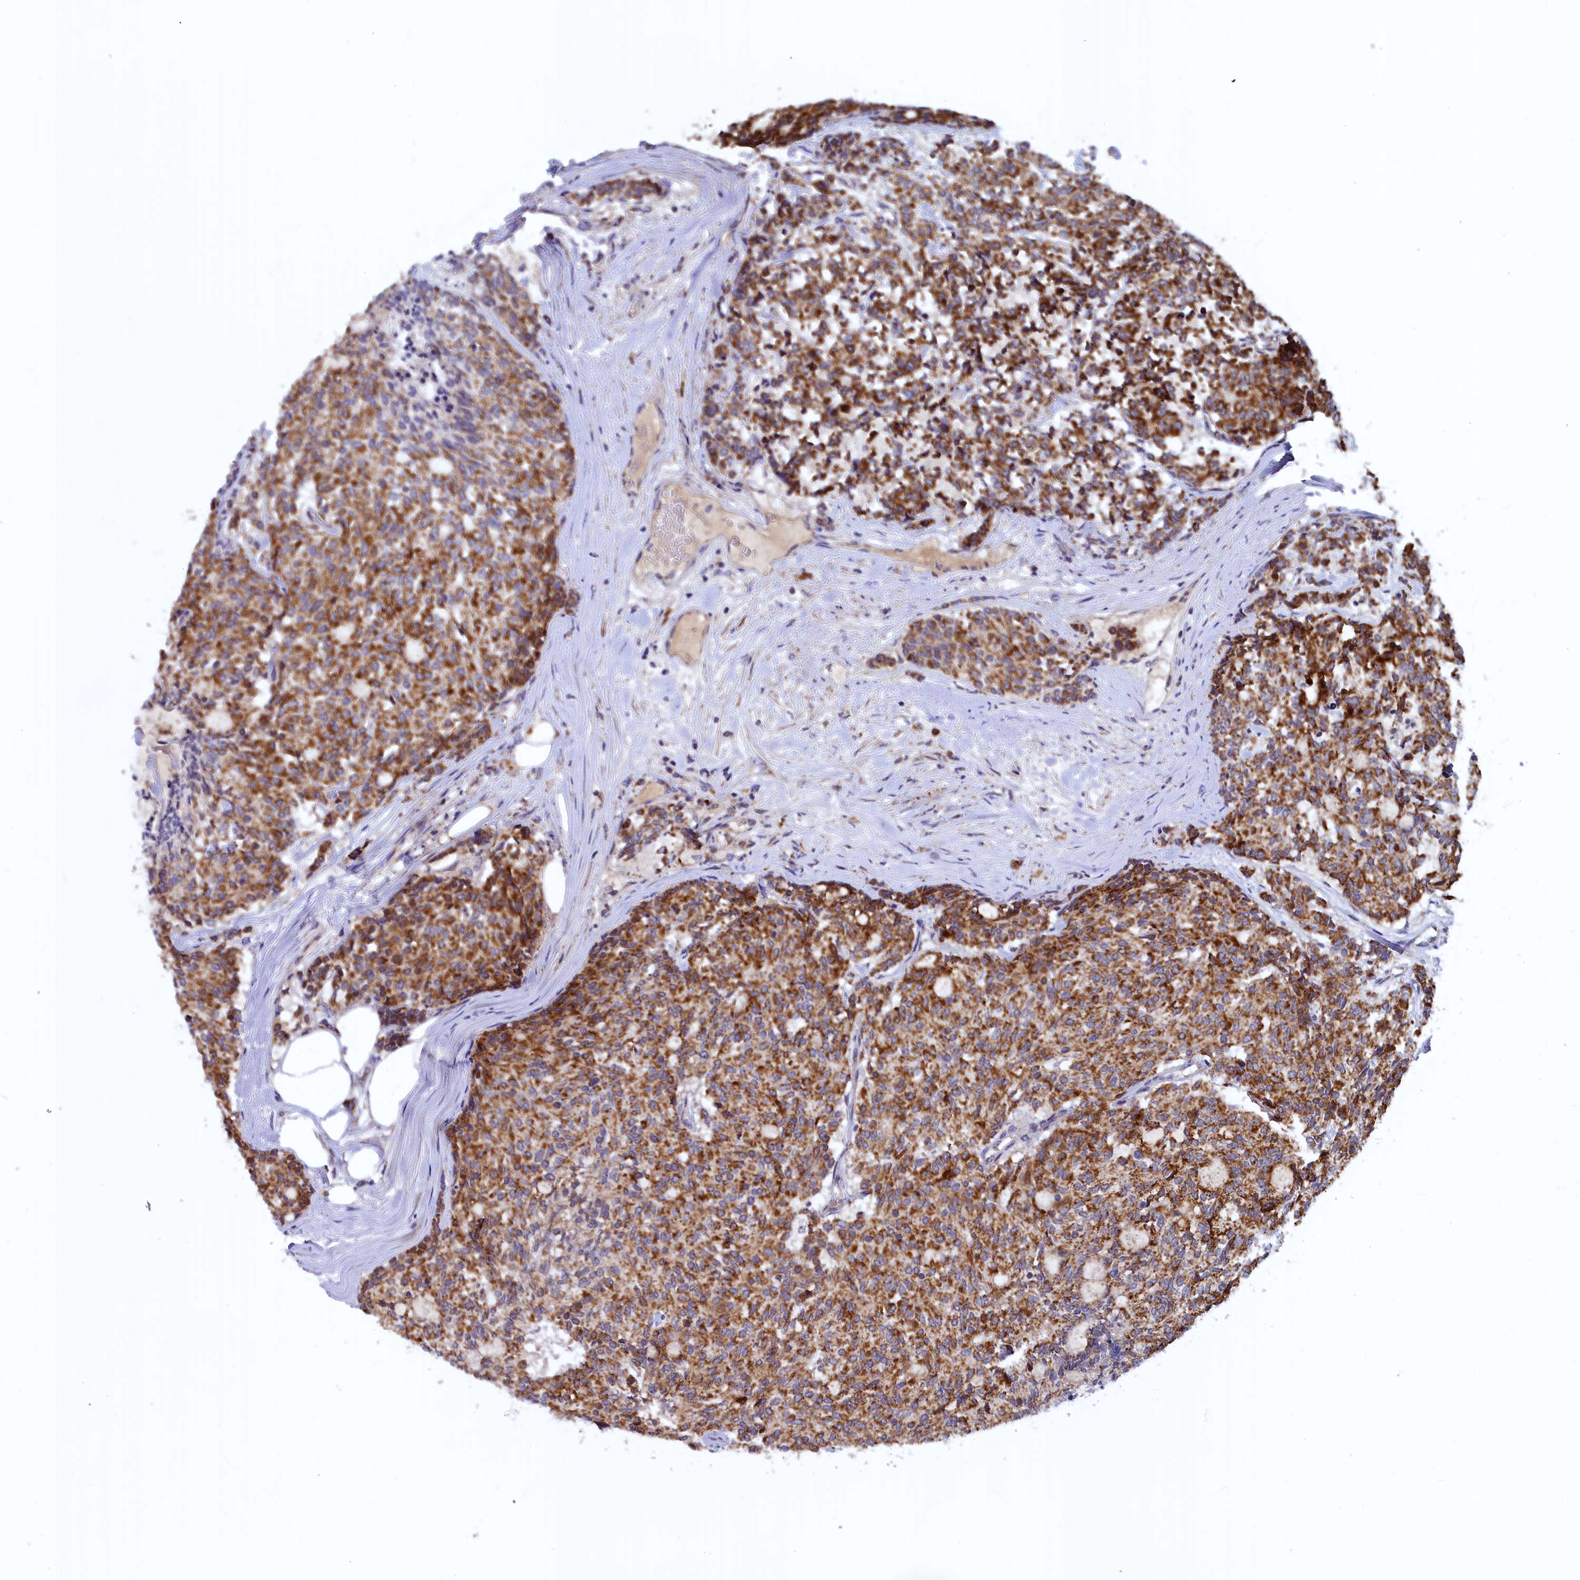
{"staining": {"intensity": "moderate", "quantity": ">75%", "location": "cytoplasmic/membranous"}, "tissue": "carcinoid", "cell_type": "Tumor cells", "image_type": "cancer", "snomed": [{"axis": "morphology", "description": "Carcinoid, malignant, NOS"}, {"axis": "topography", "description": "Pancreas"}], "caption": "A medium amount of moderate cytoplasmic/membranous positivity is identified in about >75% of tumor cells in carcinoid tissue.", "gene": "COX17", "patient": {"sex": "female", "age": 54}}